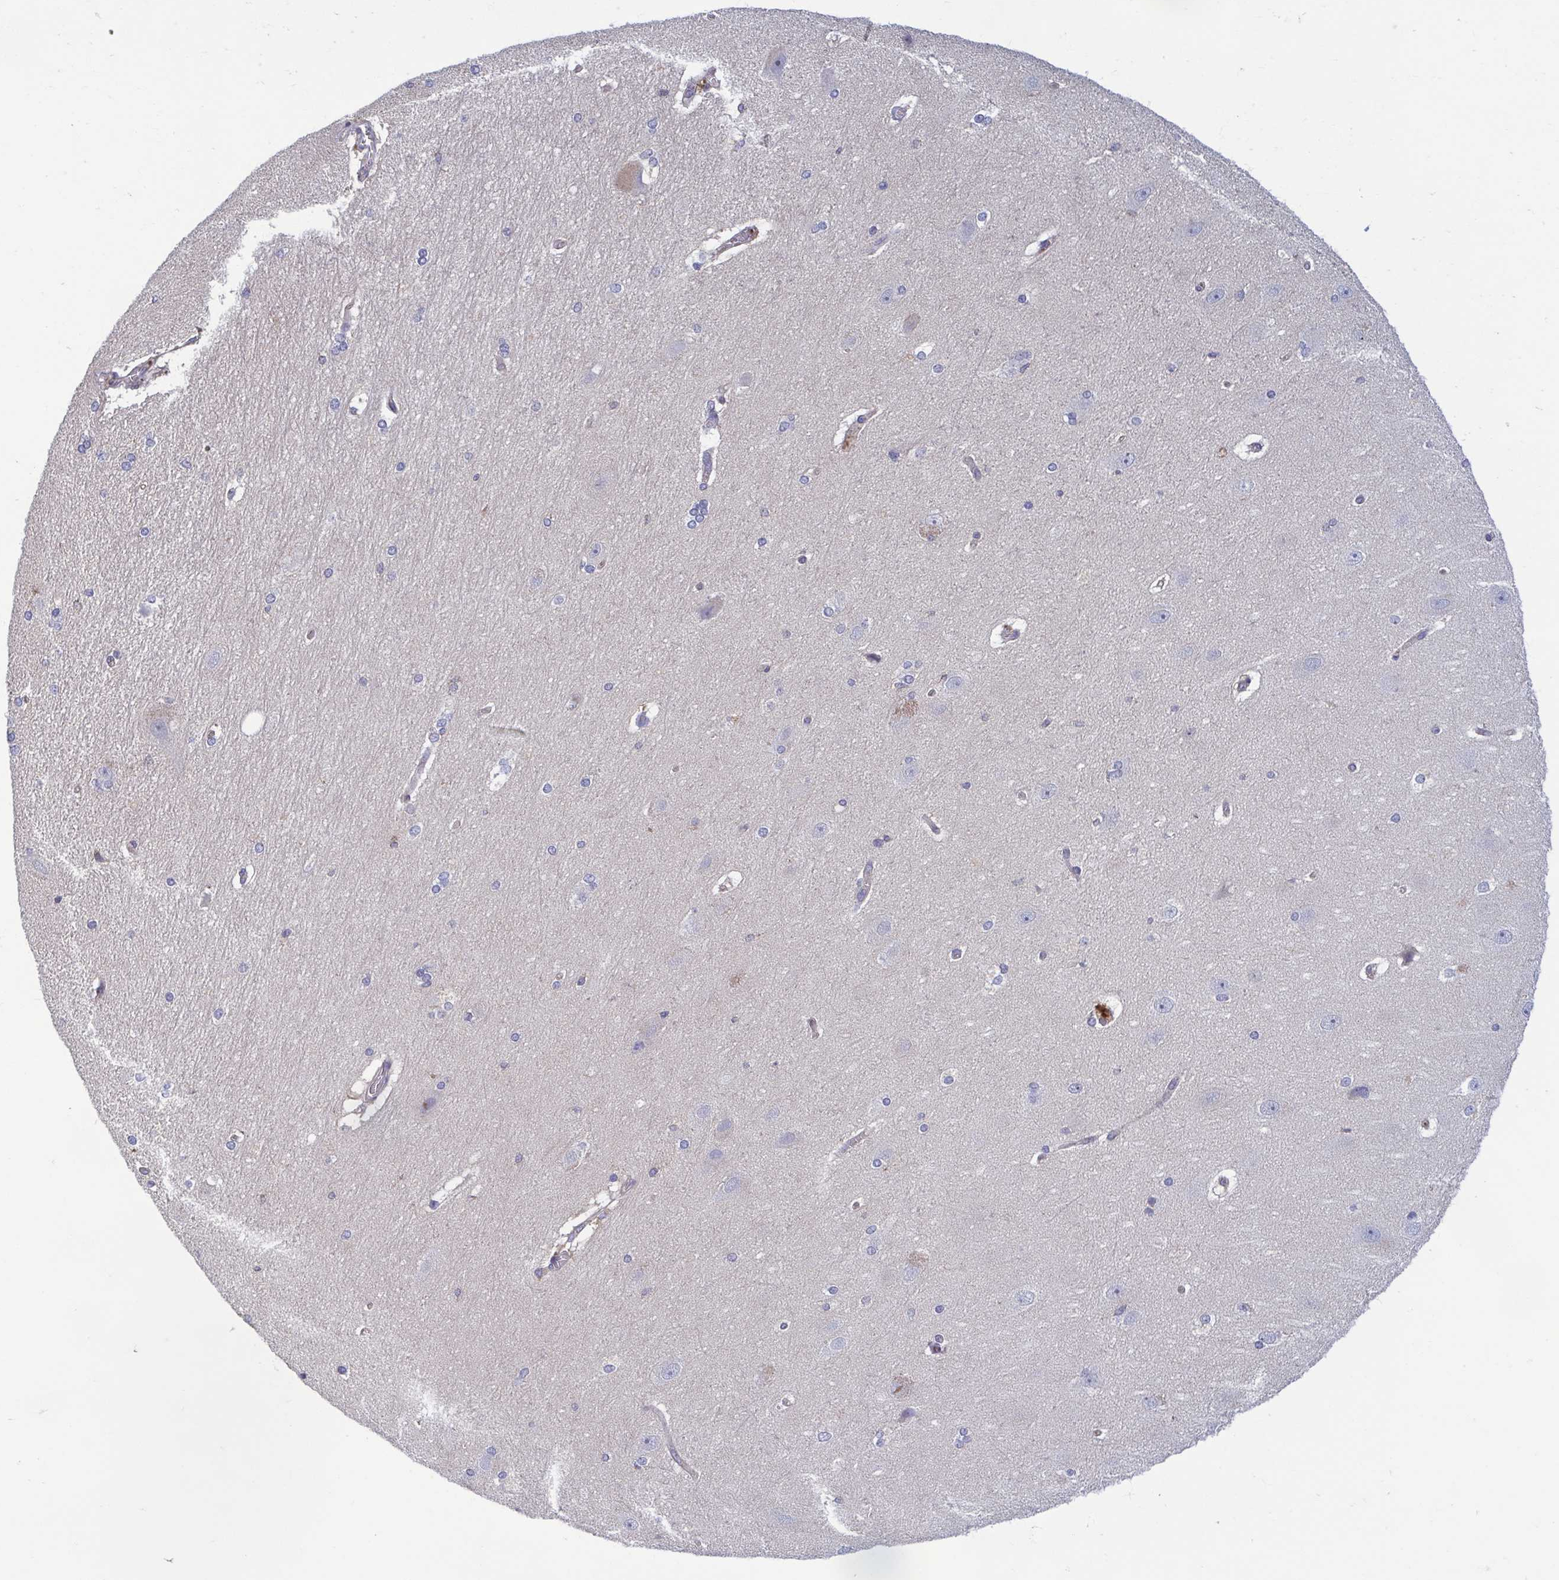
{"staining": {"intensity": "negative", "quantity": "none", "location": "none"}, "tissue": "hippocampus", "cell_type": "Glial cells", "image_type": "normal", "snomed": [{"axis": "morphology", "description": "Normal tissue, NOS"}, {"axis": "topography", "description": "Cerebral cortex"}, {"axis": "topography", "description": "Hippocampus"}], "caption": "The image exhibits no significant expression in glial cells of hippocampus. (Brightfield microscopy of DAB (3,3'-diaminobenzidine) immunohistochemistry (IHC) at high magnification).", "gene": "LRRC38", "patient": {"sex": "female", "age": 19}}